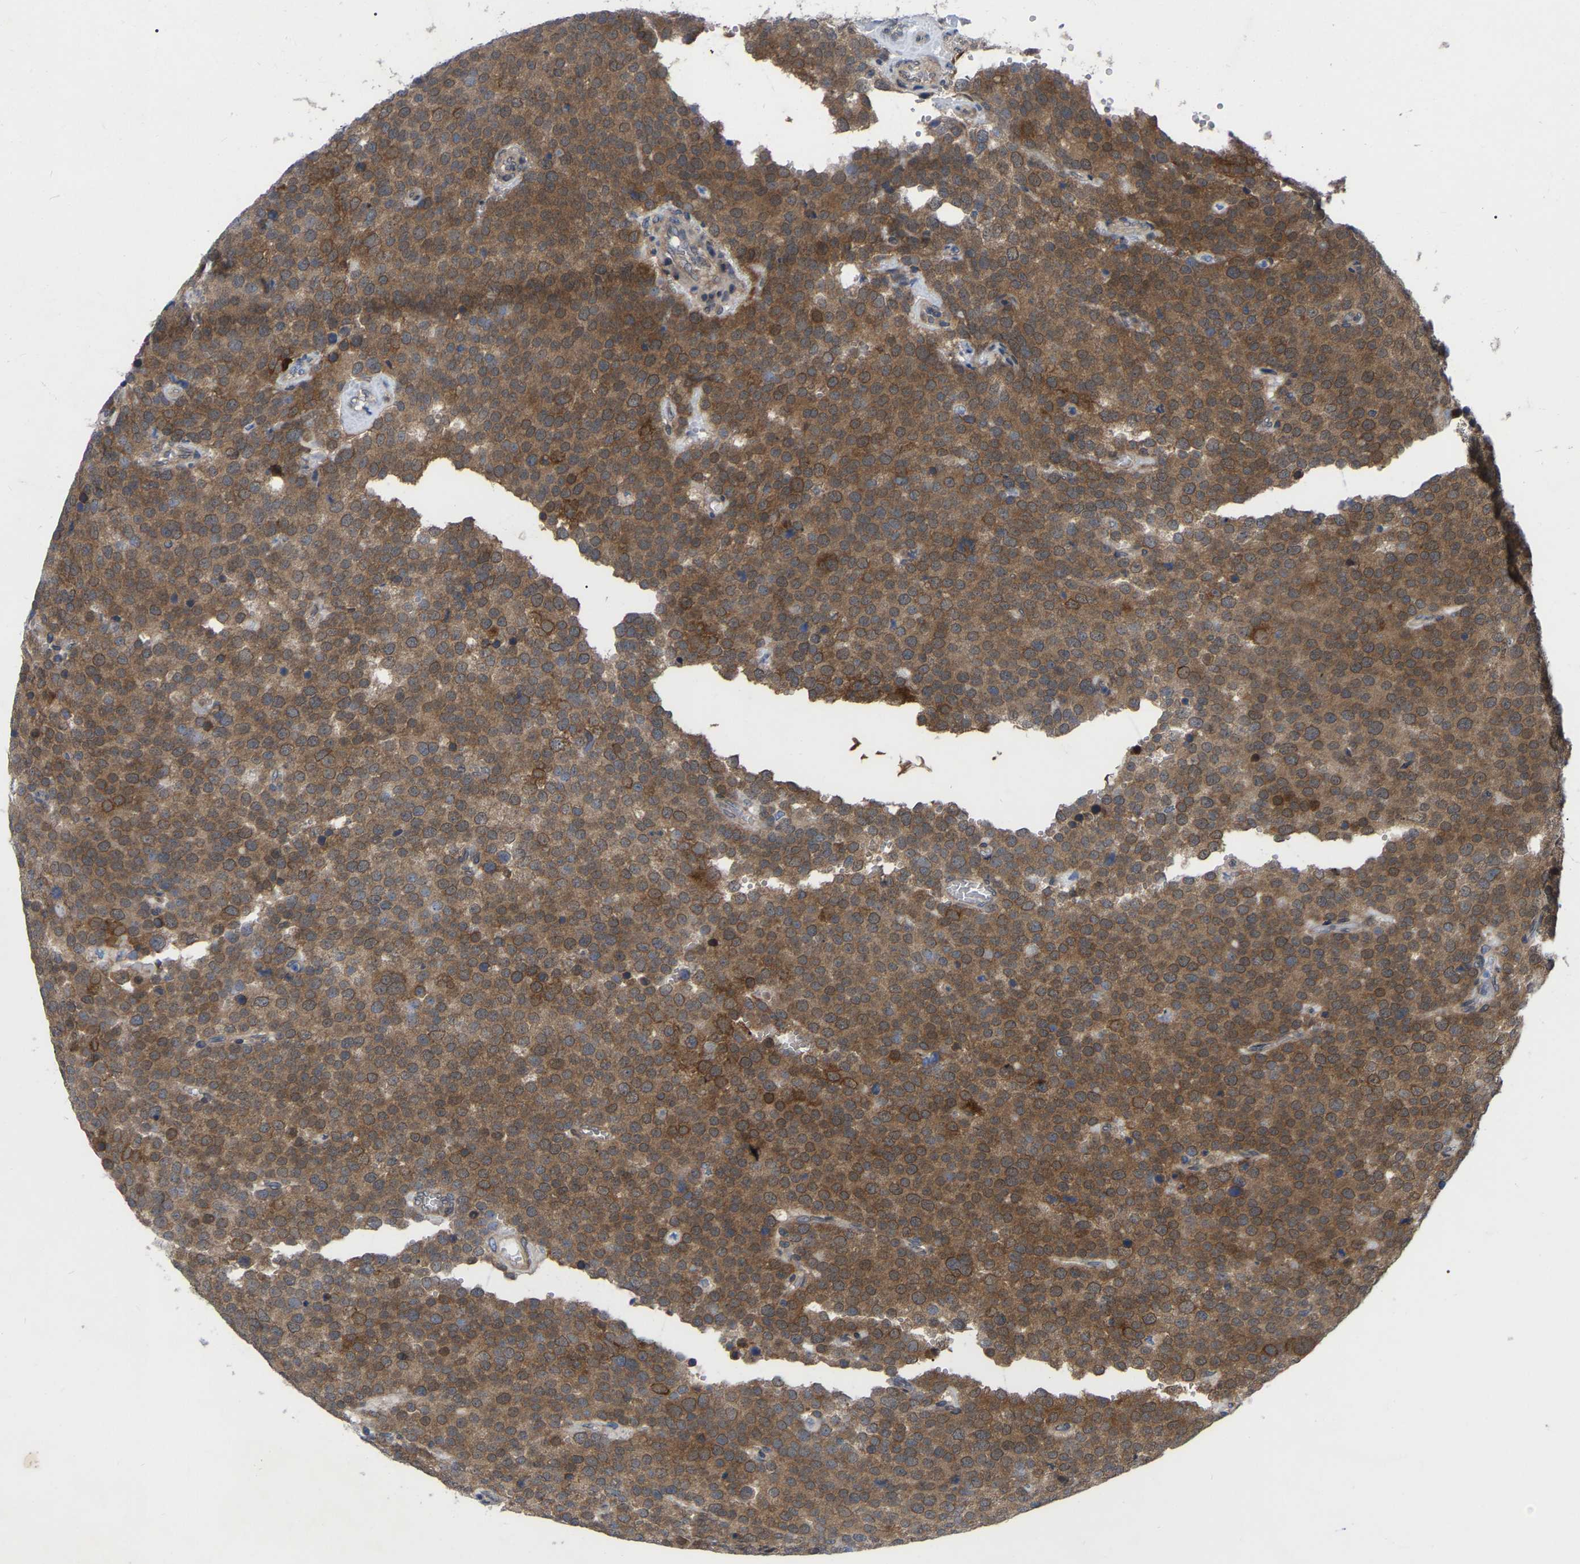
{"staining": {"intensity": "strong", "quantity": ">75%", "location": "cytoplasmic/membranous"}, "tissue": "testis cancer", "cell_type": "Tumor cells", "image_type": "cancer", "snomed": [{"axis": "morphology", "description": "Normal tissue, NOS"}, {"axis": "morphology", "description": "Seminoma, NOS"}, {"axis": "topography", "description": "Testis"}], "caption": "High-power microscopy captured an IHC photomicrograph of seminoma (testis), revealing strong cytoplasmic/membranous expression in approximately >75% of tumor cells.", "gene": "UBE4B", "patient": {"sex": "male", "age": 71}}